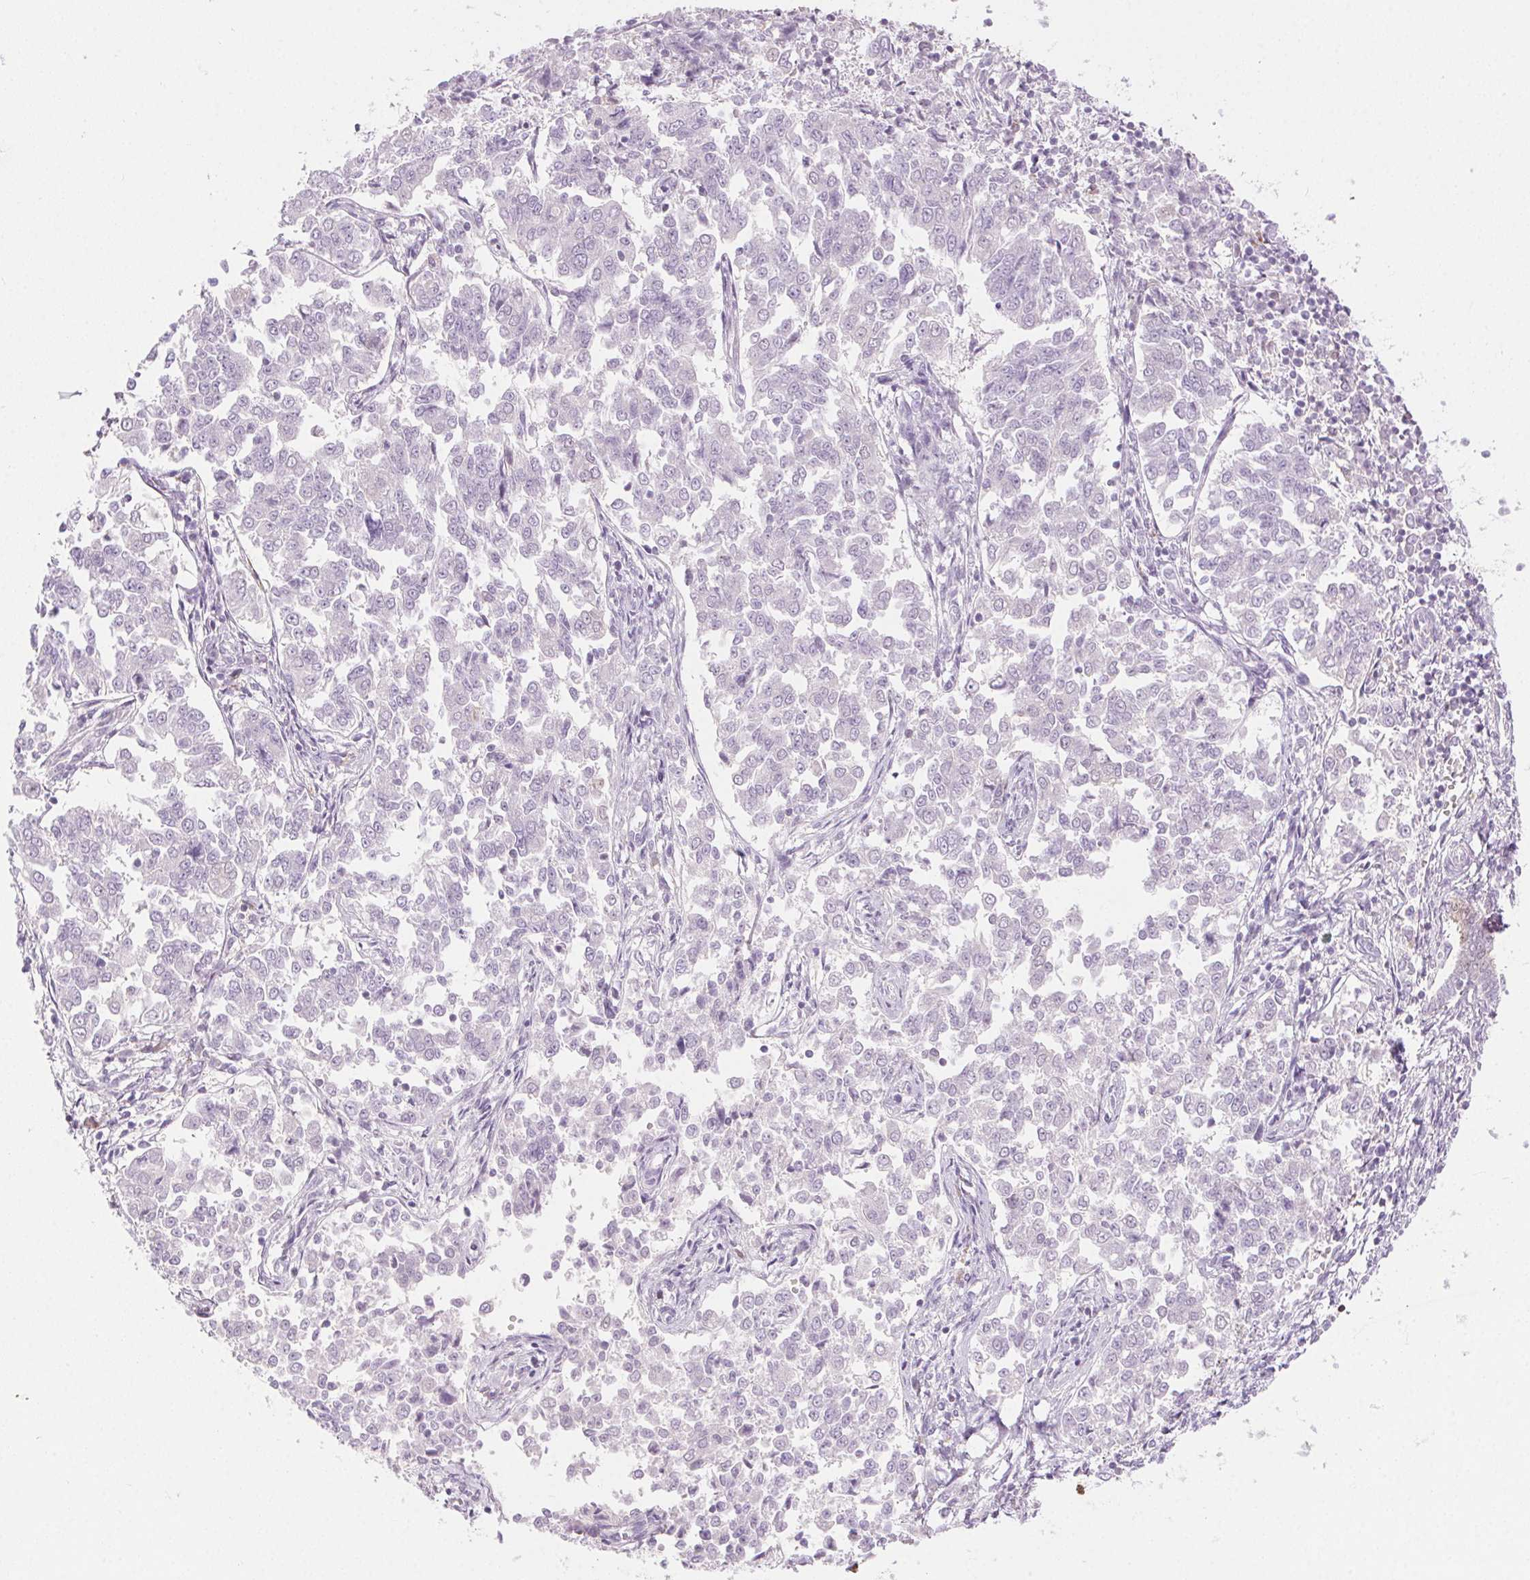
{"staining": {"intensity": "weak", "quantity": "<25%", "location": "nuclear"}, "tissue": "endometrial cancer", "cell_type": "Tumor cells", "image_type": "cancer", "snomed": [{"axis": "morphology", "description": "Adenocarcinoma, NOS"}, {"axis": "topography", "description": "Endometrium"}], "caption": "An image of human endometrial cancer (adenocarcinoma) is negative for staining in tumor cells.", "gene": "TMEM45A", "patient": {"sex": "female", "age": 43}}